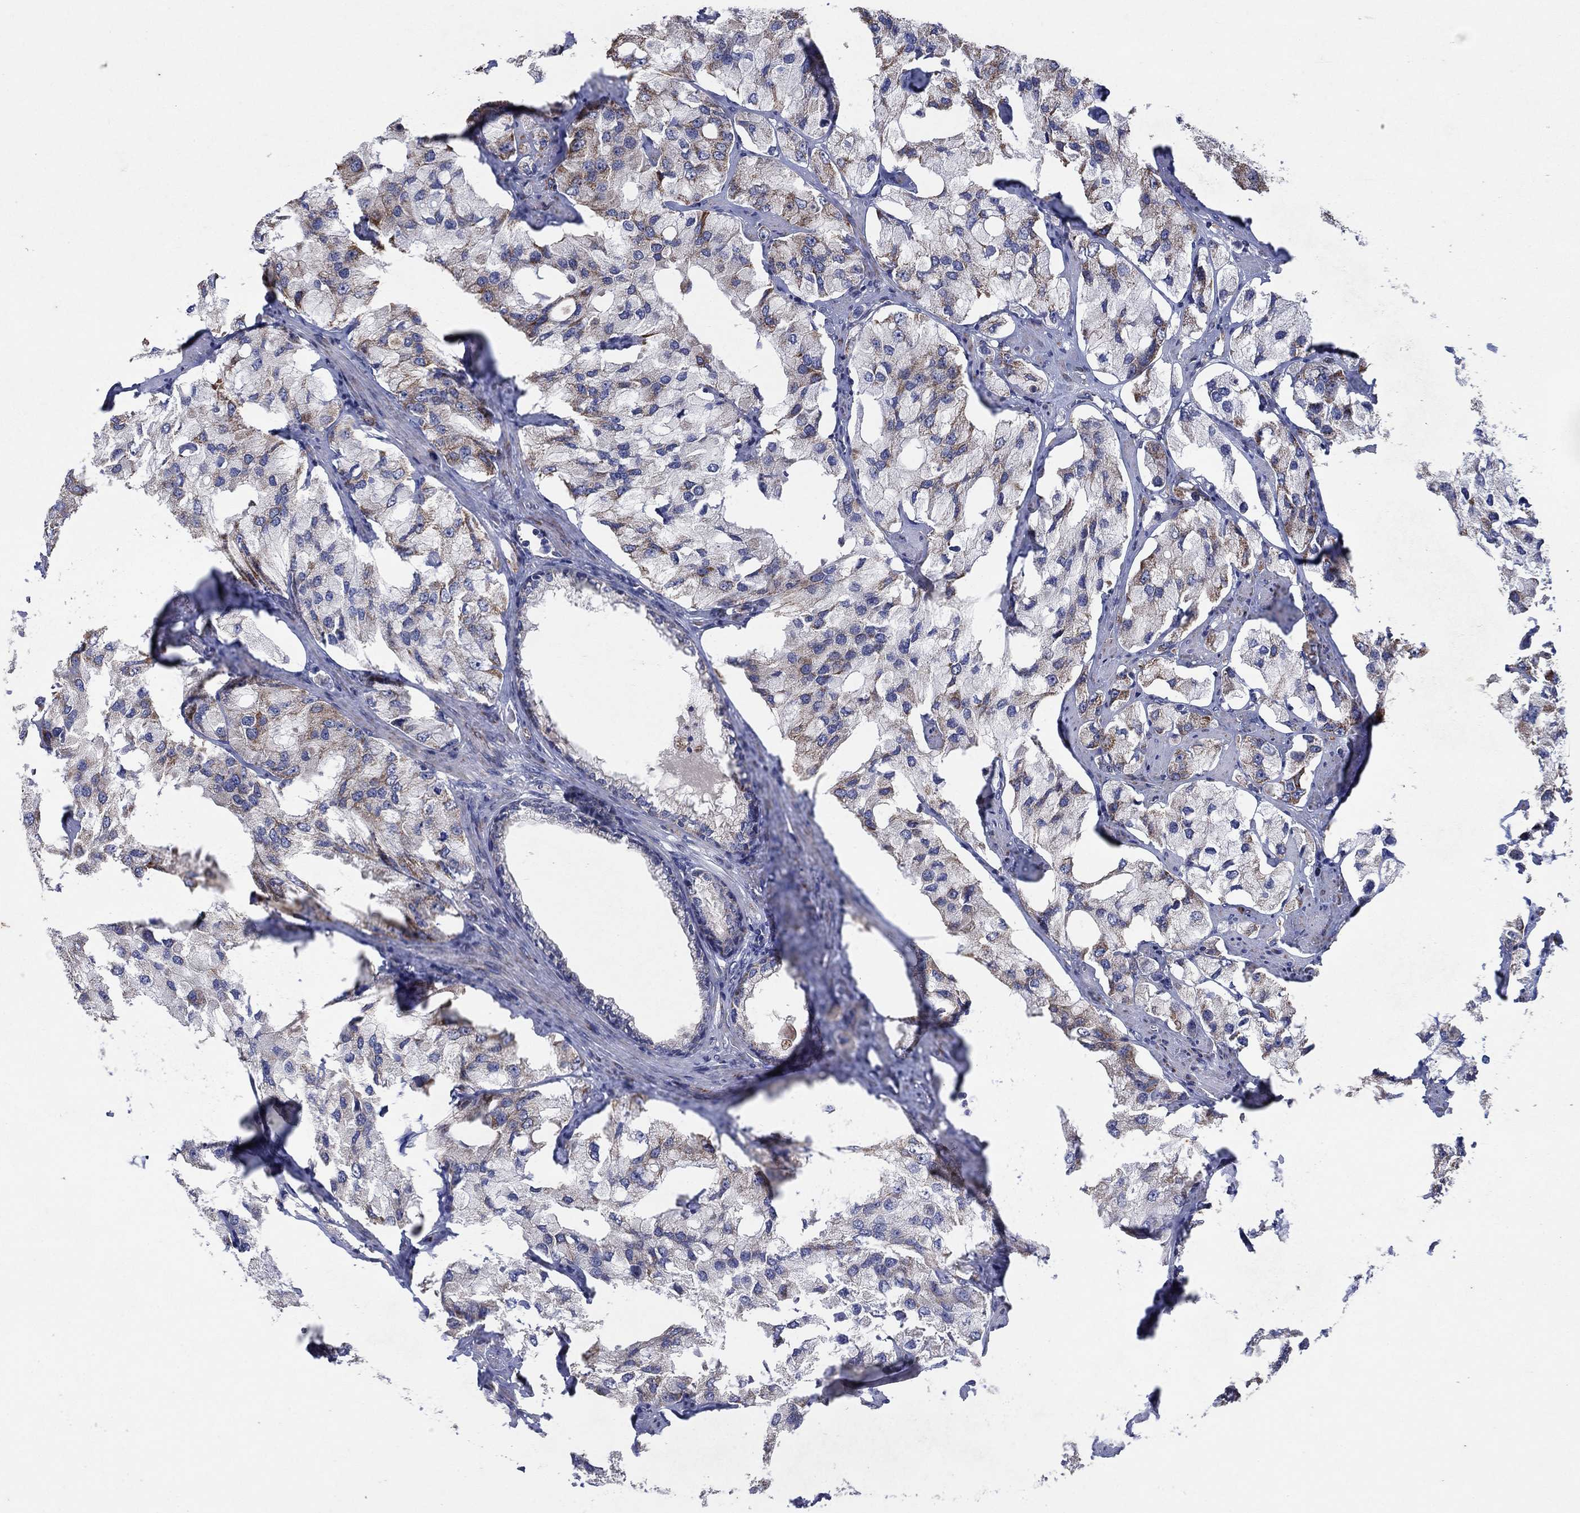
{"staining": {"intensity": "strong", "quantity": "25%-75%", "location": "cytoplasmic/membranous"}, "tissue": "prostate cancer", "cell_type": "Tumor cells", "image_type": "cancer", "snomed": [{"axis": "morphology", "description": "Adenocarcinoma, NOS"}, {"axis": "topography", "description": "Prostate and seminal vesicle, NOS"}, {"axis": "topography", "description": "Prostate"}], "caption": "Human adenocarcinoma (prostate) stained for a protein (brown) reveals strong cytoplasmic/membranous positive positivity in about 25%-75% of tumor cells.", "gene": "C9orf85", "patient": {"sex": "male", "age": 64}}